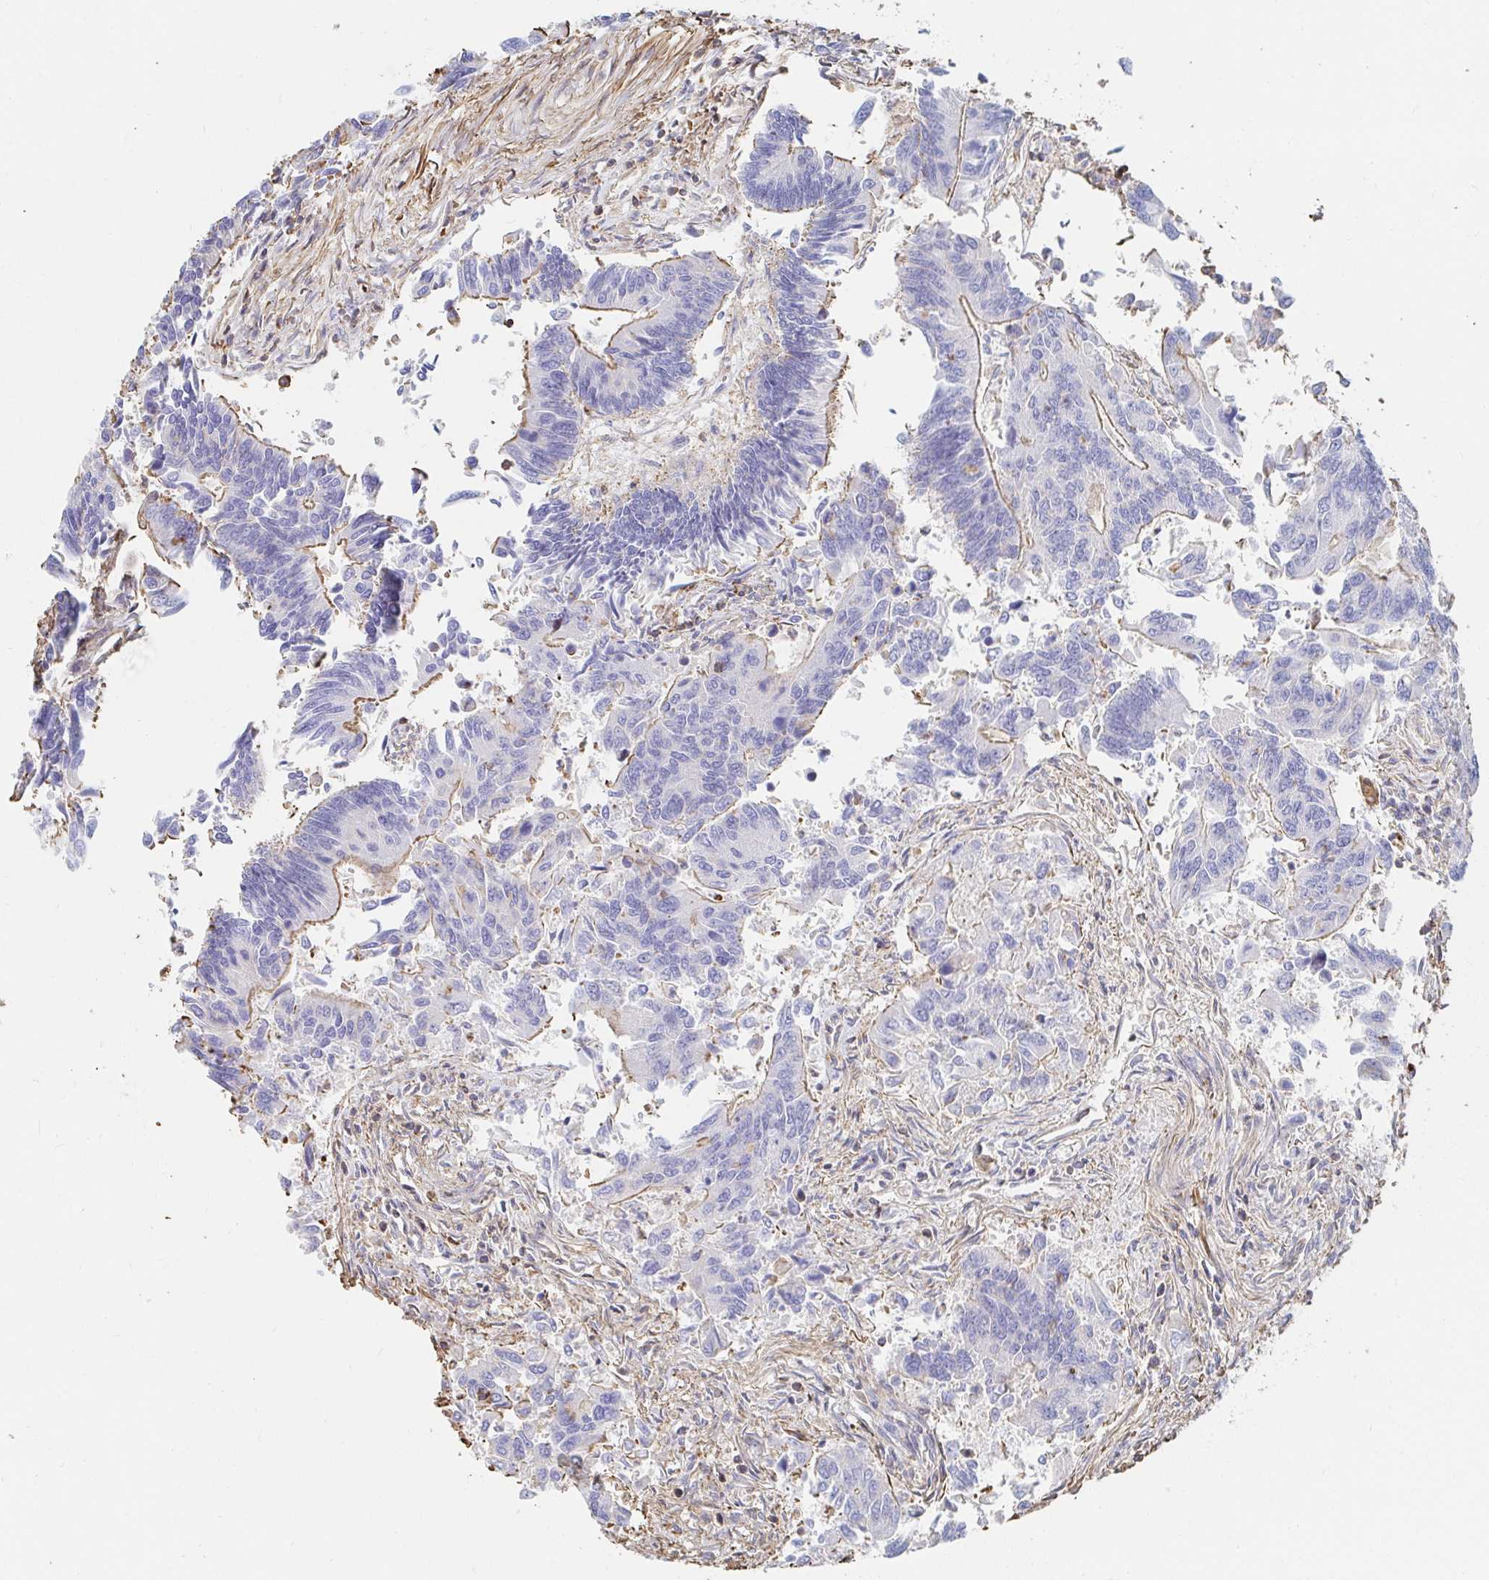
{"staining": {"intensity": "weak", "quantity": "25%-75%", "location": "cytoplasmic/membranous"}, "tissue": "colorectal cancer", "cell_type": "Tumor cells", "image_type": "cancer", "snomed": [{"axis": "morphology", "description": "Adenocarcinoma, NOS"}, {"axis": "topography", "description": "Colon"}], "caption": "Immunohistochemical staining of colorectal cancer displays weak cytoplasmic/membranous protein staining in approximately 25%-75% of tumor cells.", "gene": "PTPN14", "patient": {"sex": "female", "age": 67}}